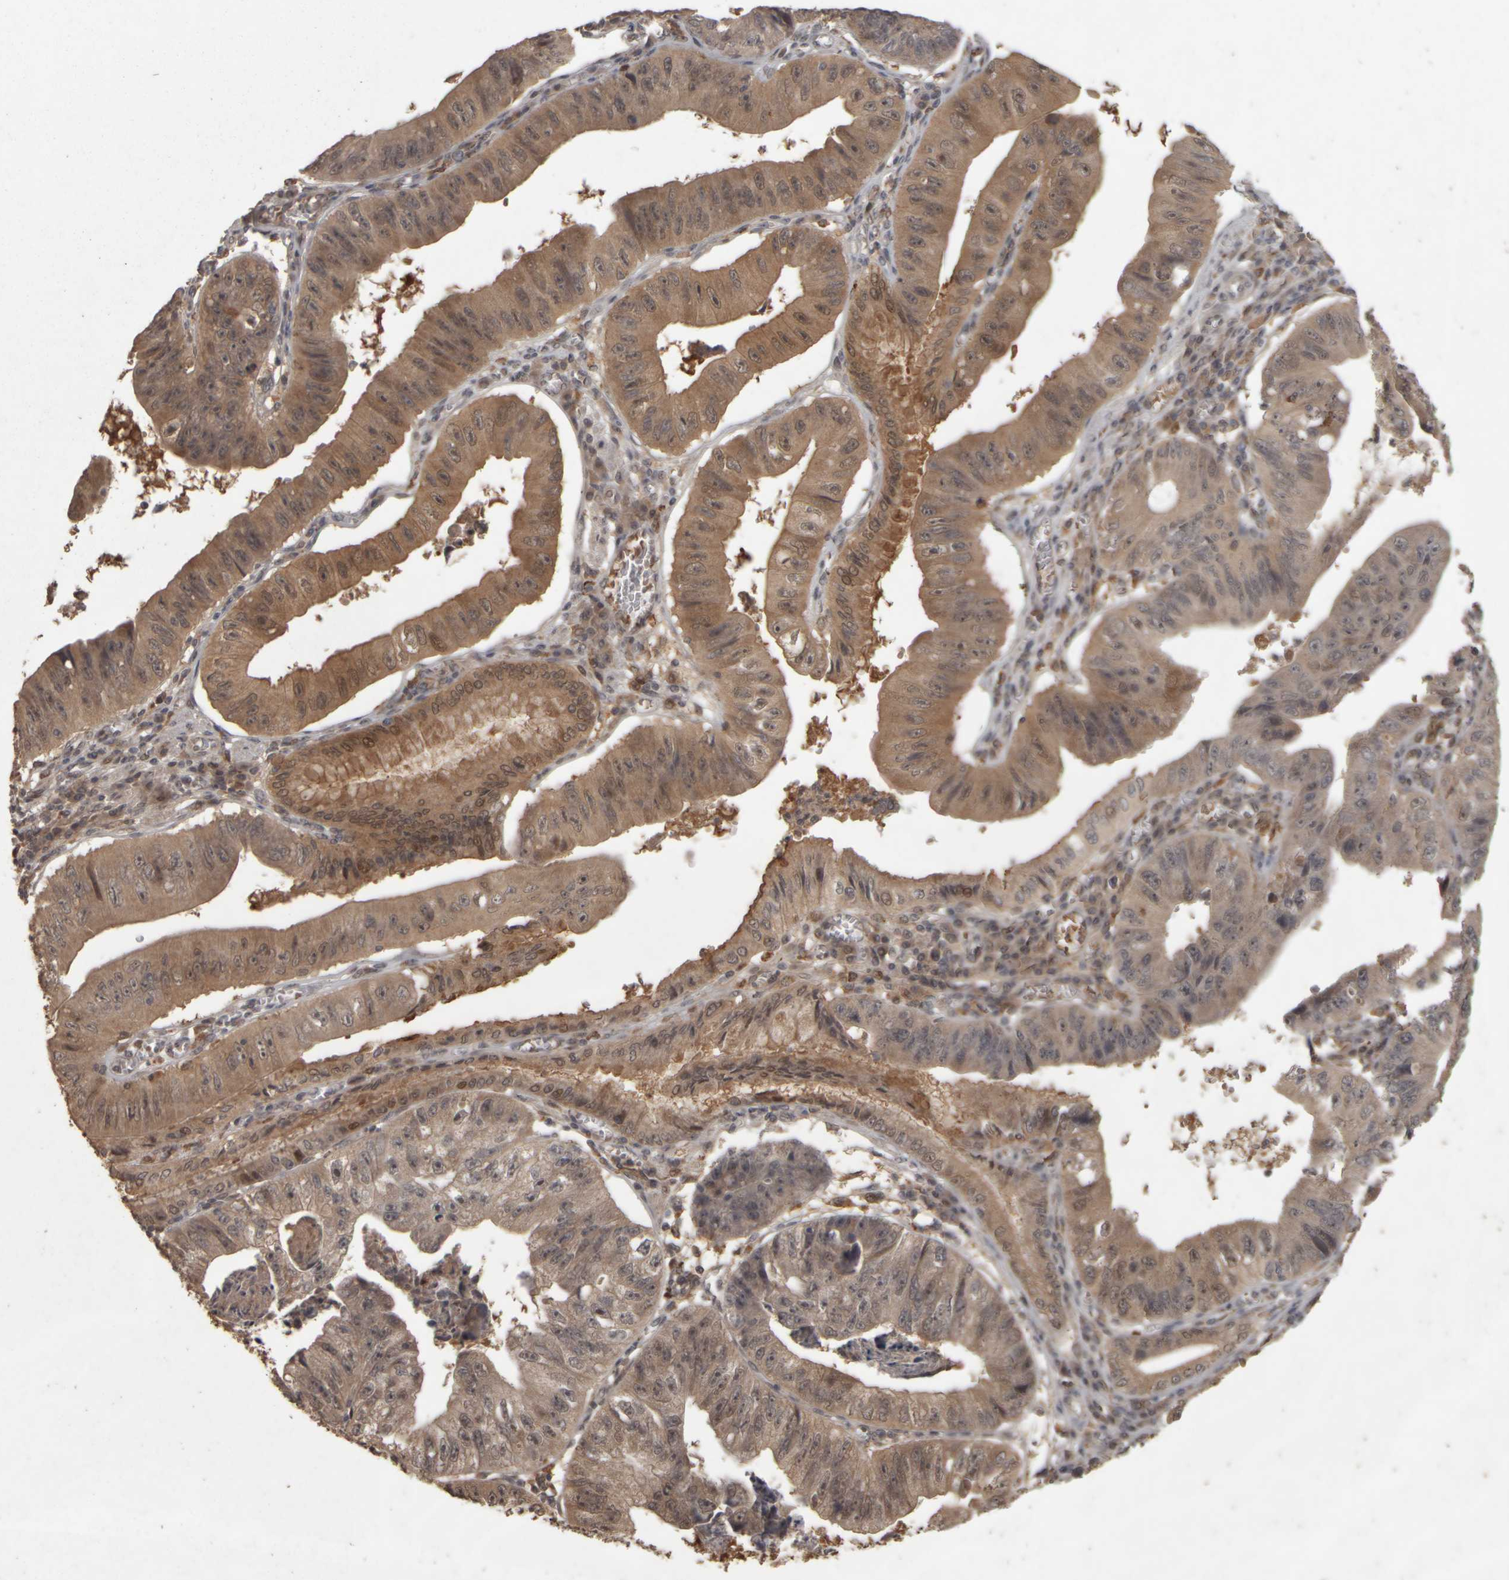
{"staining": {"intensity": "moderate", "quantity": ">75%", "location": "cytoplasmic/membranous,nuclear"}, "tissue": "stomach cancer", "cell_type": "Tumor cells", "image_type": "cancer", "snomed": [{"axis": "morphology", "description": "Adenocarcinoma, NOS"}, {"axis": "topography", "description": "Stomach"}], "caption": "An image of stomach cancer (adenocarcinoma) stained for a protein shows moderate cytoplasmic/membranous and nuclear brown staining in tumor cells.", "gene": "ACO1", "patient": {"sex": "male", "age": 59}}